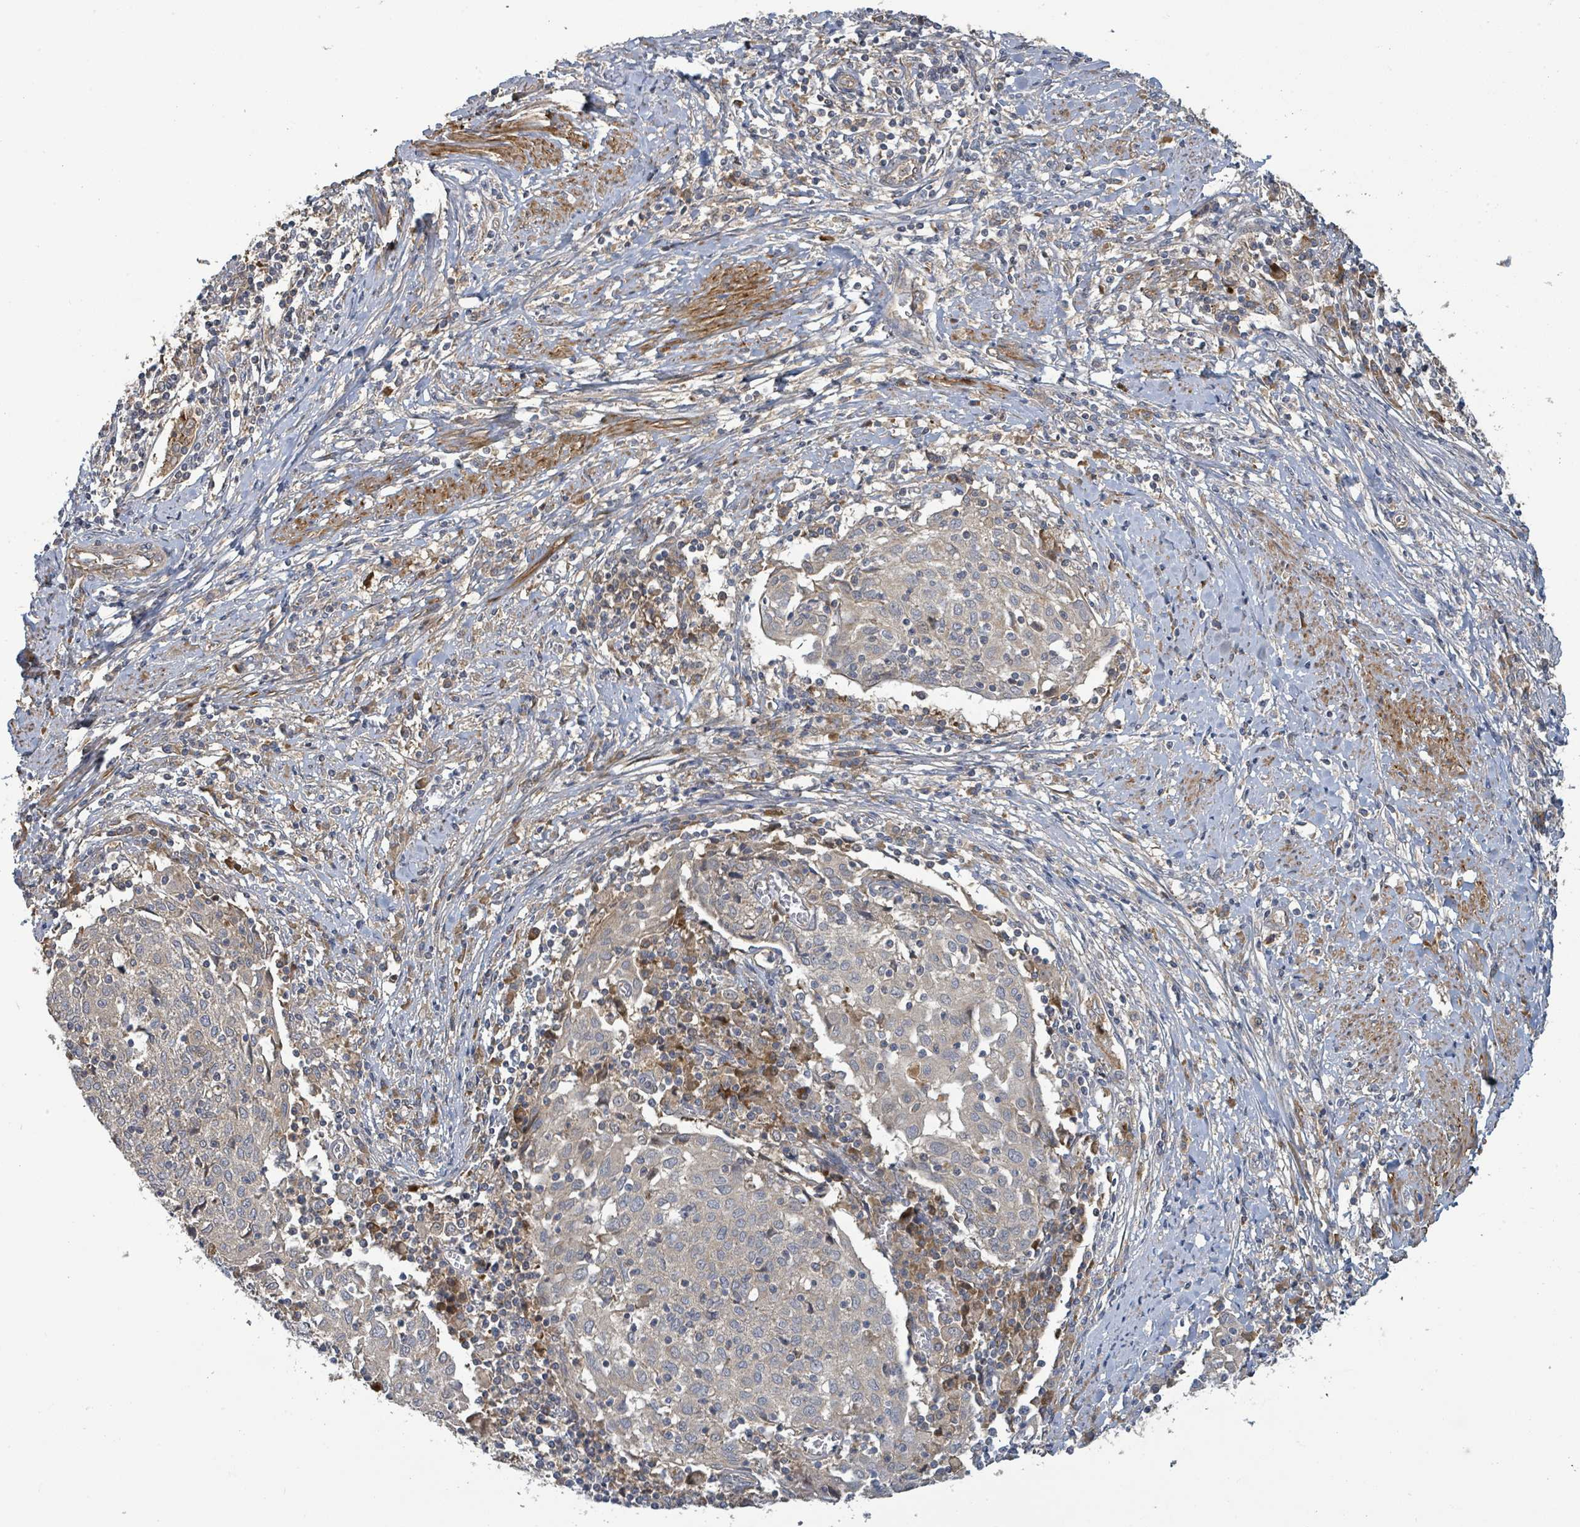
{"staining": {"intensity": "negative", "quantity": "none", "location": "none"}, "tissue": "cervical cancer", "cell_type": "Tumor cells", "image_type": "cancer", "snomed": [{"axis": "morphology", "description": "Squamous cell carcinoma, NOS"}, {"axis": "topography", "description": "Cervix"}], "caption": "The immunohistochemistry photomicrograph has no significant expression in tumor cells of squamous cell carcinoma (cervical) tissue. The staining was performed using DAB (3,3'-diaminobenzidine) to visualize the protein expression in brown, while the nuclei were stained in blue with hematoxylin (Magnification: 20x).", "gene": "STARD4", "patient": {"sex": "female", "age": 52}}